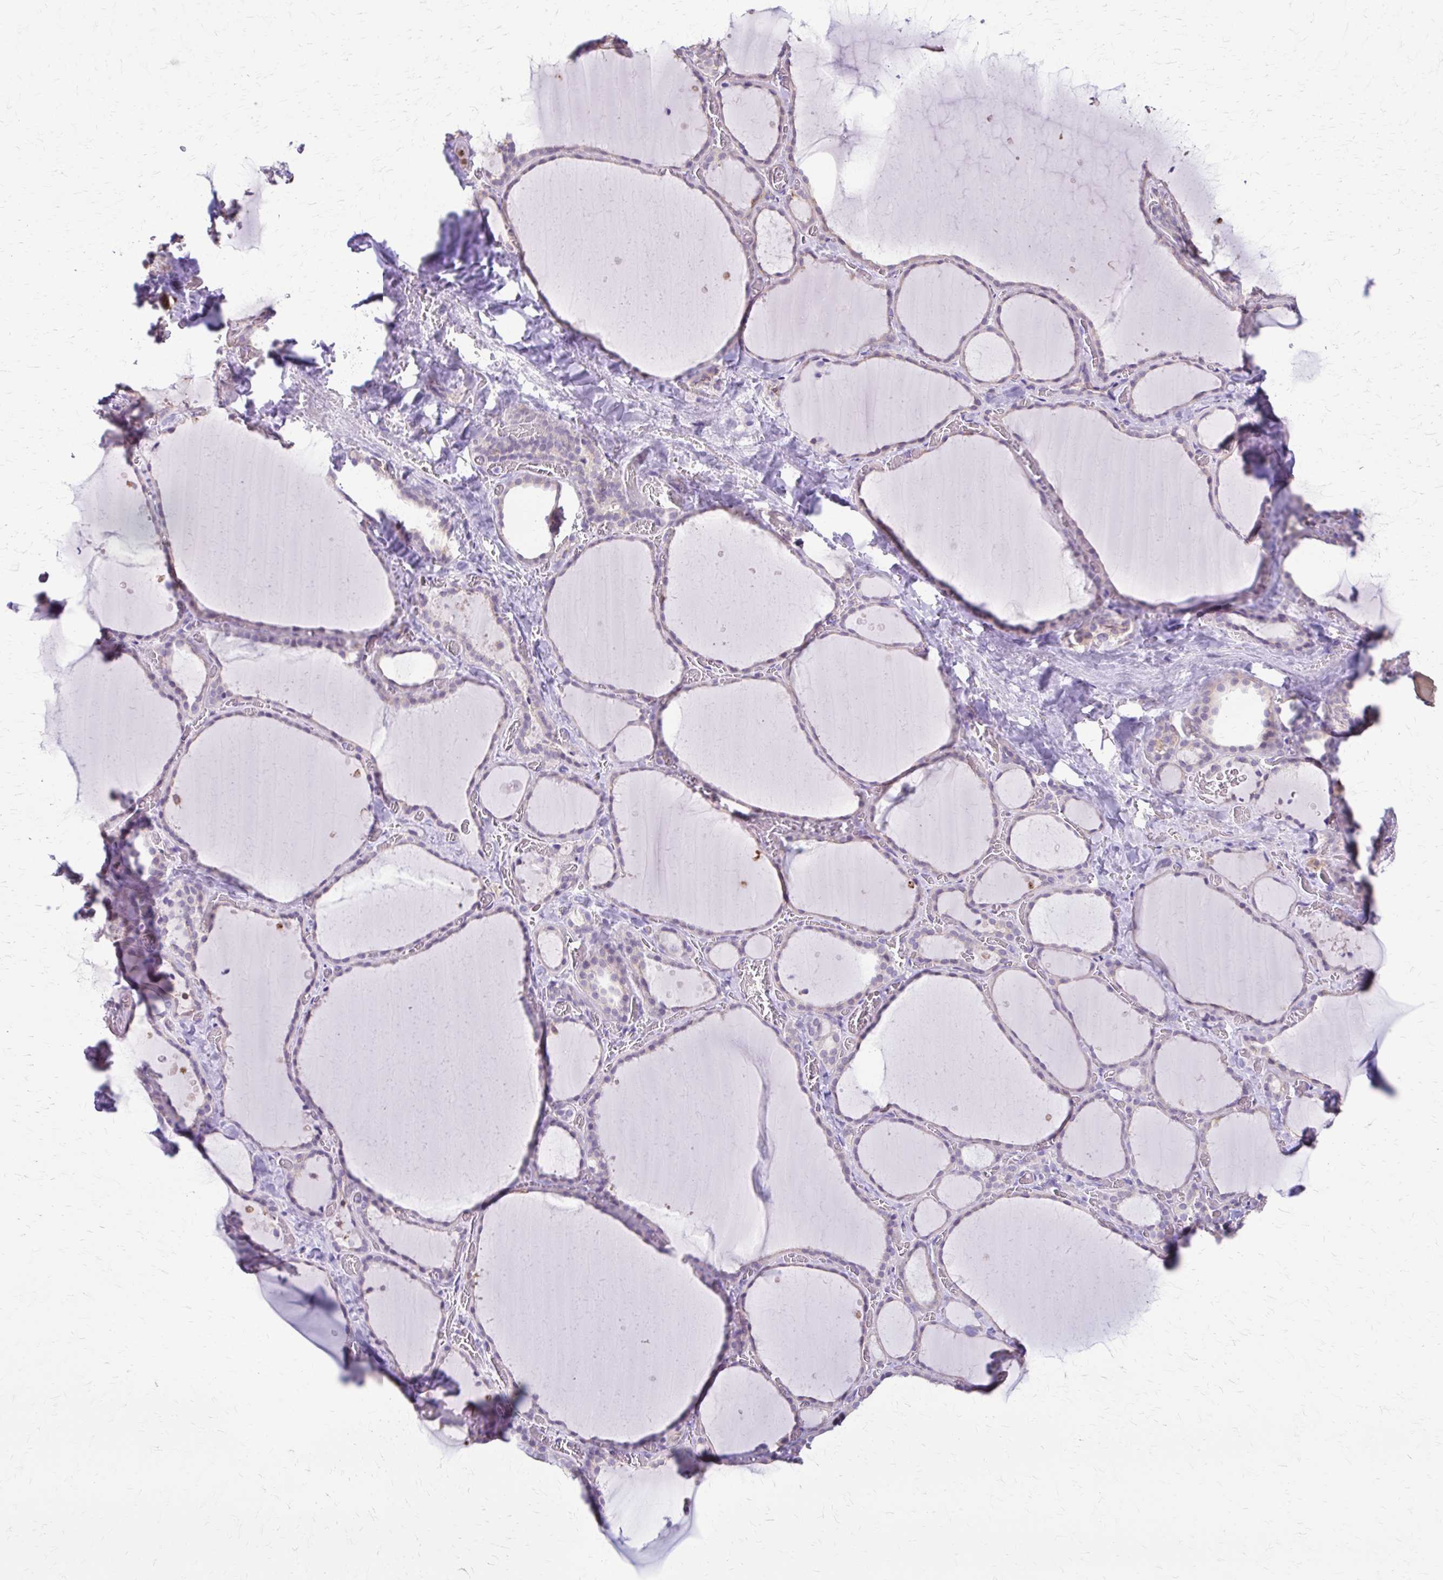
{"staining": {"intensity": "weak", "quantity": "25%-75%", "location": "cytoplasmic/membranous"}, "tissue": "thyroid gland", "cell_type": "Glandular cells", "image_type": "normal", "snomed": [{"axis": "morphology", "description": "Normal tissue, NOS"}, {"axis": "topography", "description": "Thyroid gland"}], "caption": "Protein staining shows weak cytoplasmic/membranous staining in approximately 25%-75% of glandular cells in normal thyroid gland. The protein is shown in brown color, while the nuclei are stained blue.", "gene": "DSP", "patient": {"sex": "female", "age": 36}}